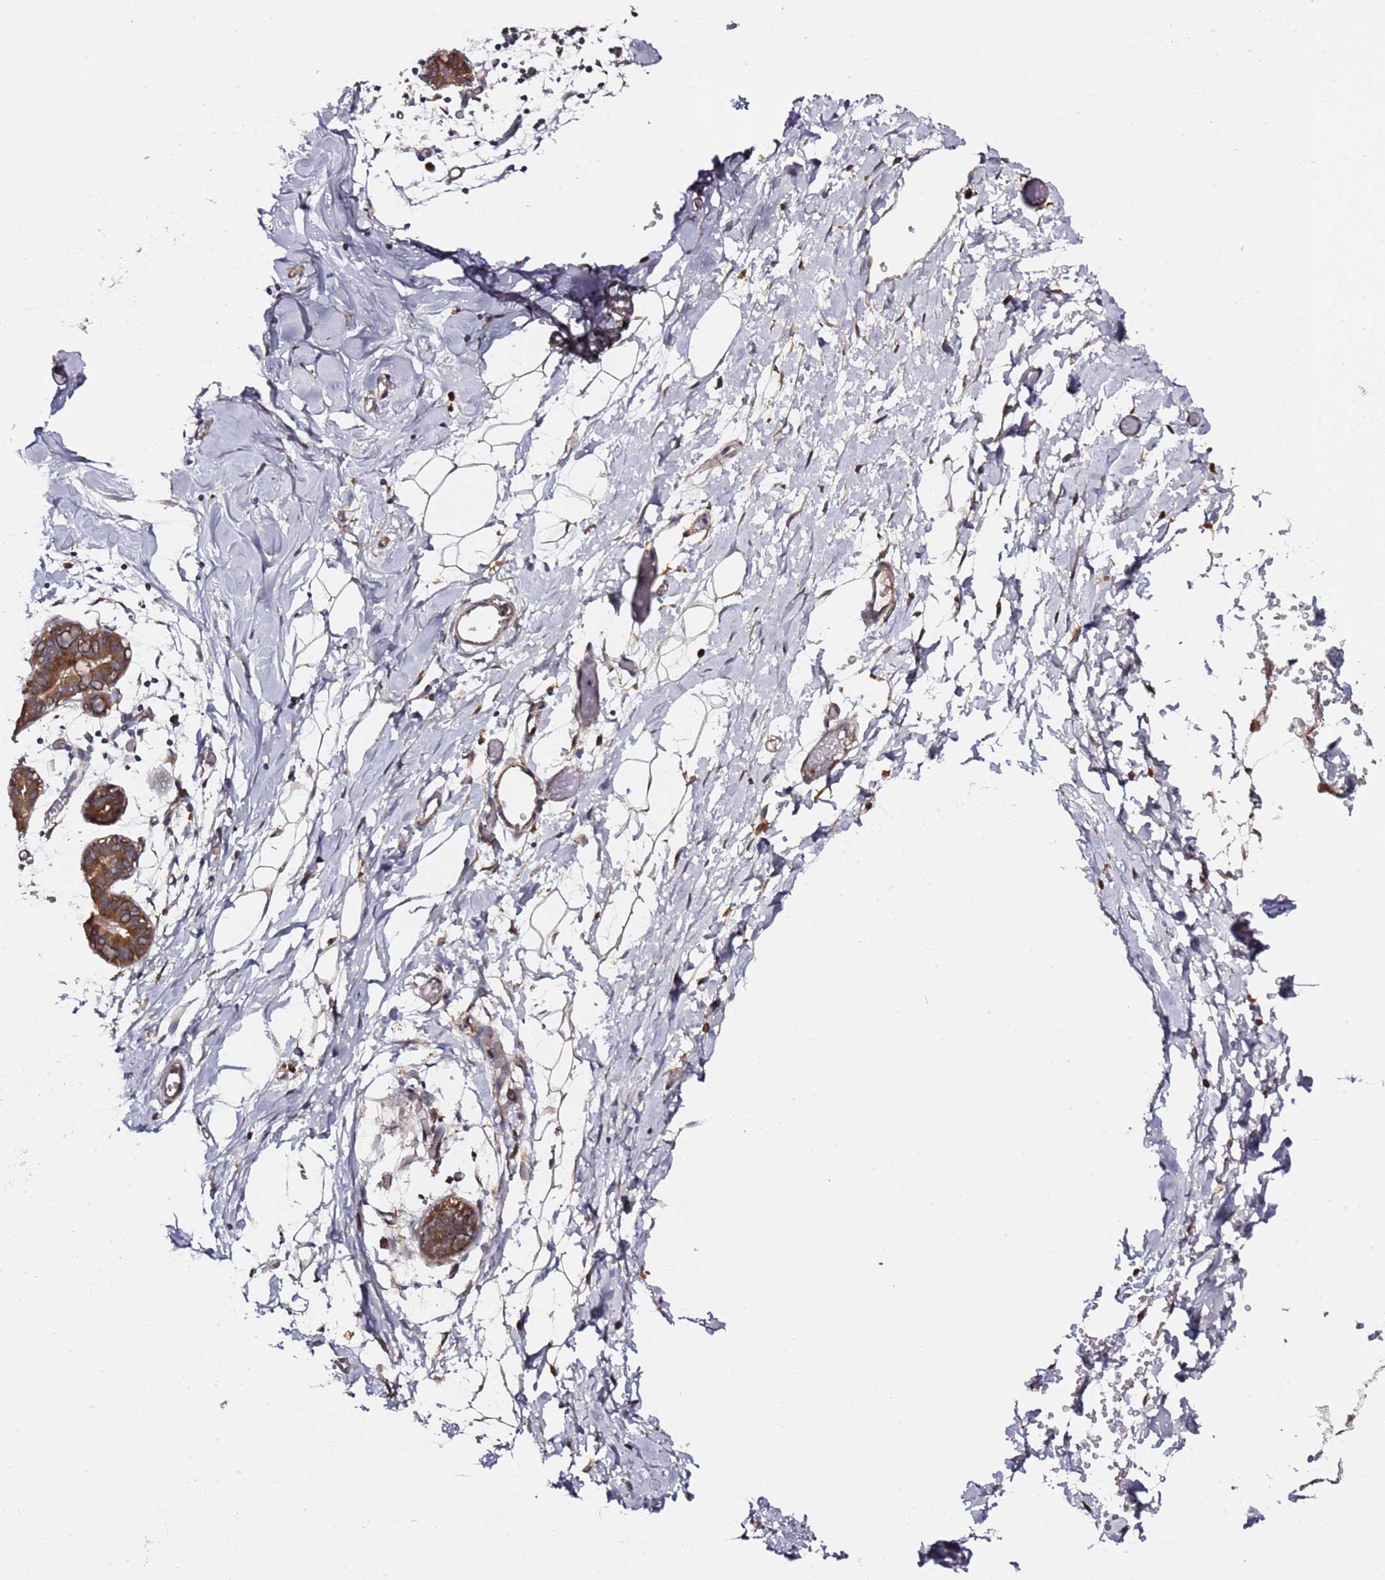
{"staining": {"intensity": "moderate", "quantity": ">75%", "location": "cytoplasmic/membranous"}, "tissue": "breast", "cell_type": "Adipocytes", "image_type": "normal", "snomed": [{"axis": "morphology", "description": "Normal tissue, NOS"}, {"axis": "topography", "description": "Breast"}], "caption": "Breast stained with a brown dye exhibits moderate cytoplasmic/membranous positive expression in about >75% of adipocytes.", "gene": "PRKAB2", "patient": {"sex": "female", "age": 27}}